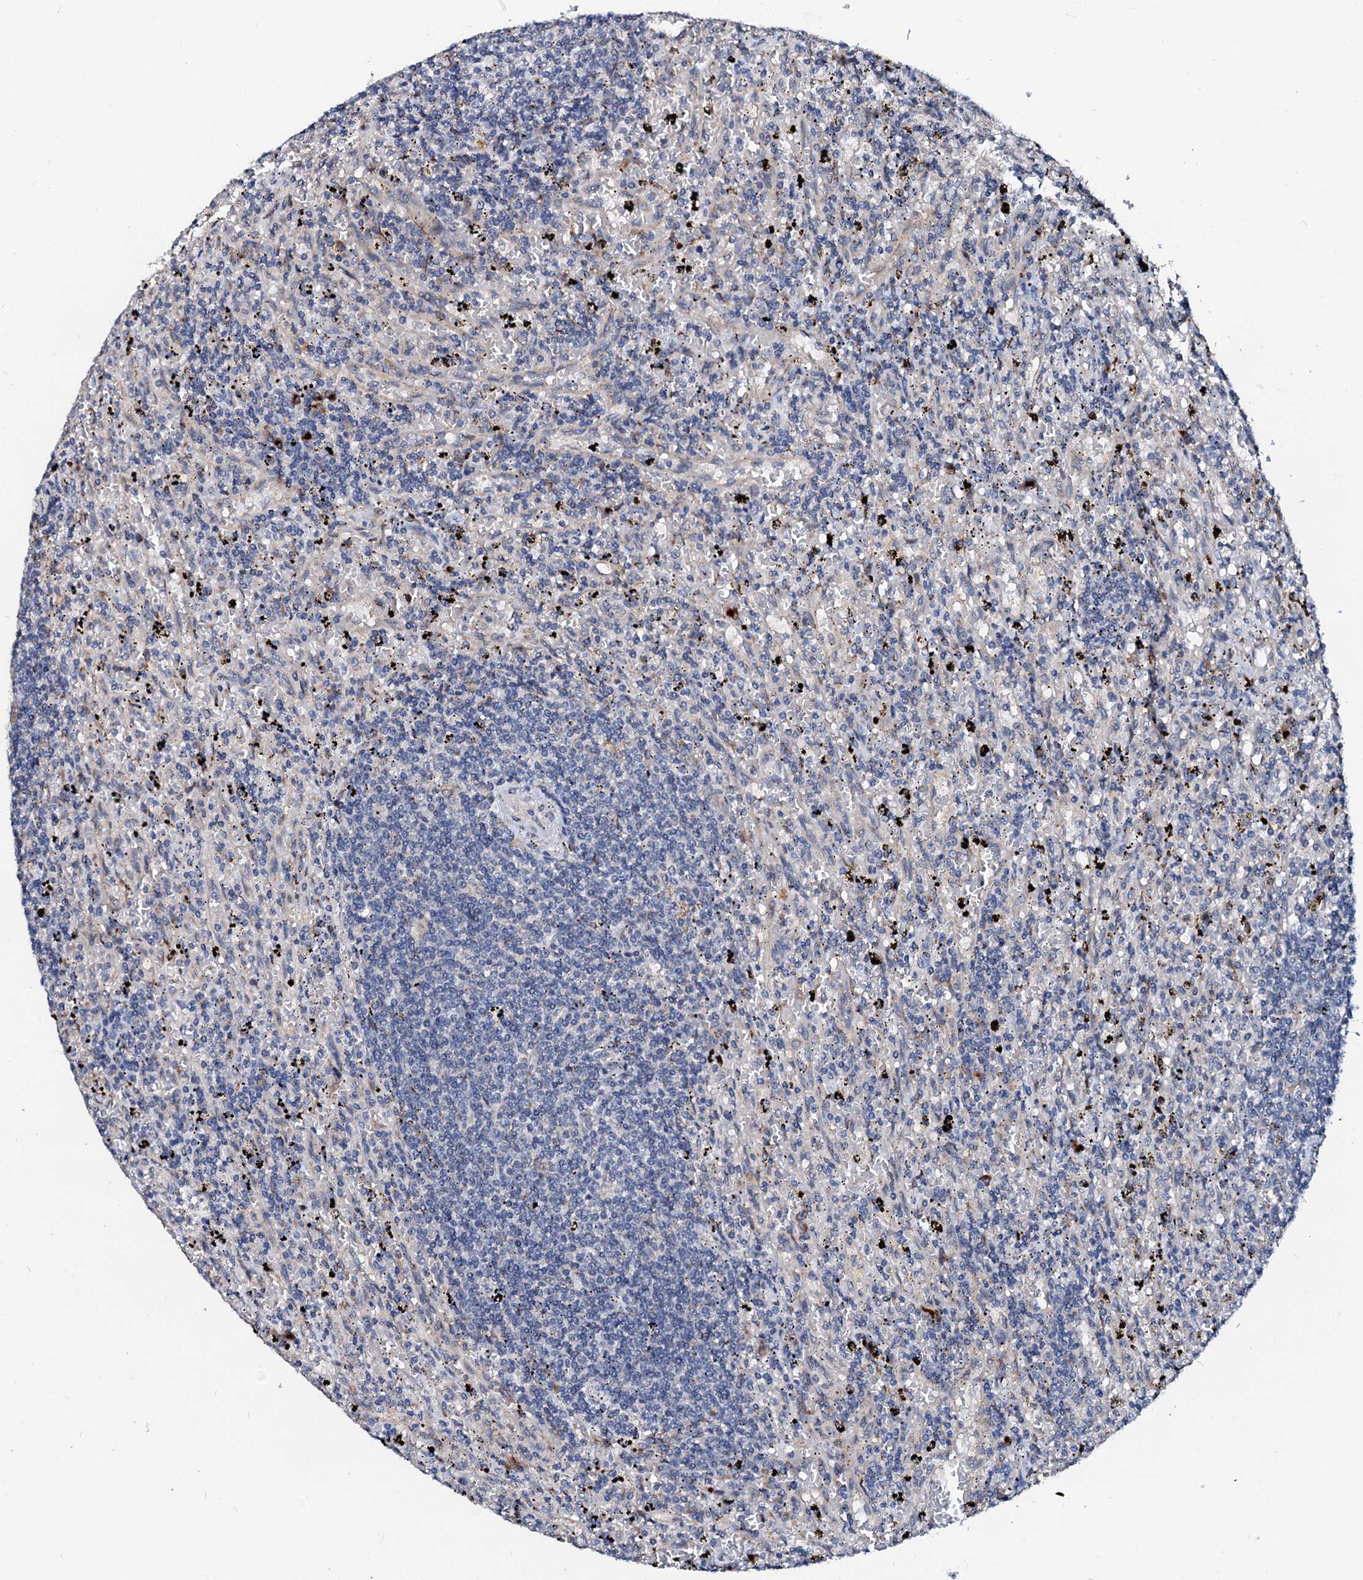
{"staining": {"intensity": "negative", "quantity": "none", "location": "none"}, "tissue": "lymphoma", "cell_type": "Tumor cells", "image_type": "cancer", "snomed": [{"axis": "morphology", "description": "Malignant lymphoma, non-Hodgkin's type, Low grade"}, {"axis": "topography", "description": "Spleen"}], "caption": "DAB (3,3'-diaminobenzidine) immunohistochemical staining of malignant lymphoma, non-Hodgkin's type (low-grade) displays no significant staining in tumor cells.", "gene": "LMAN1", "patient": {"sex": "male", "age": 76}}